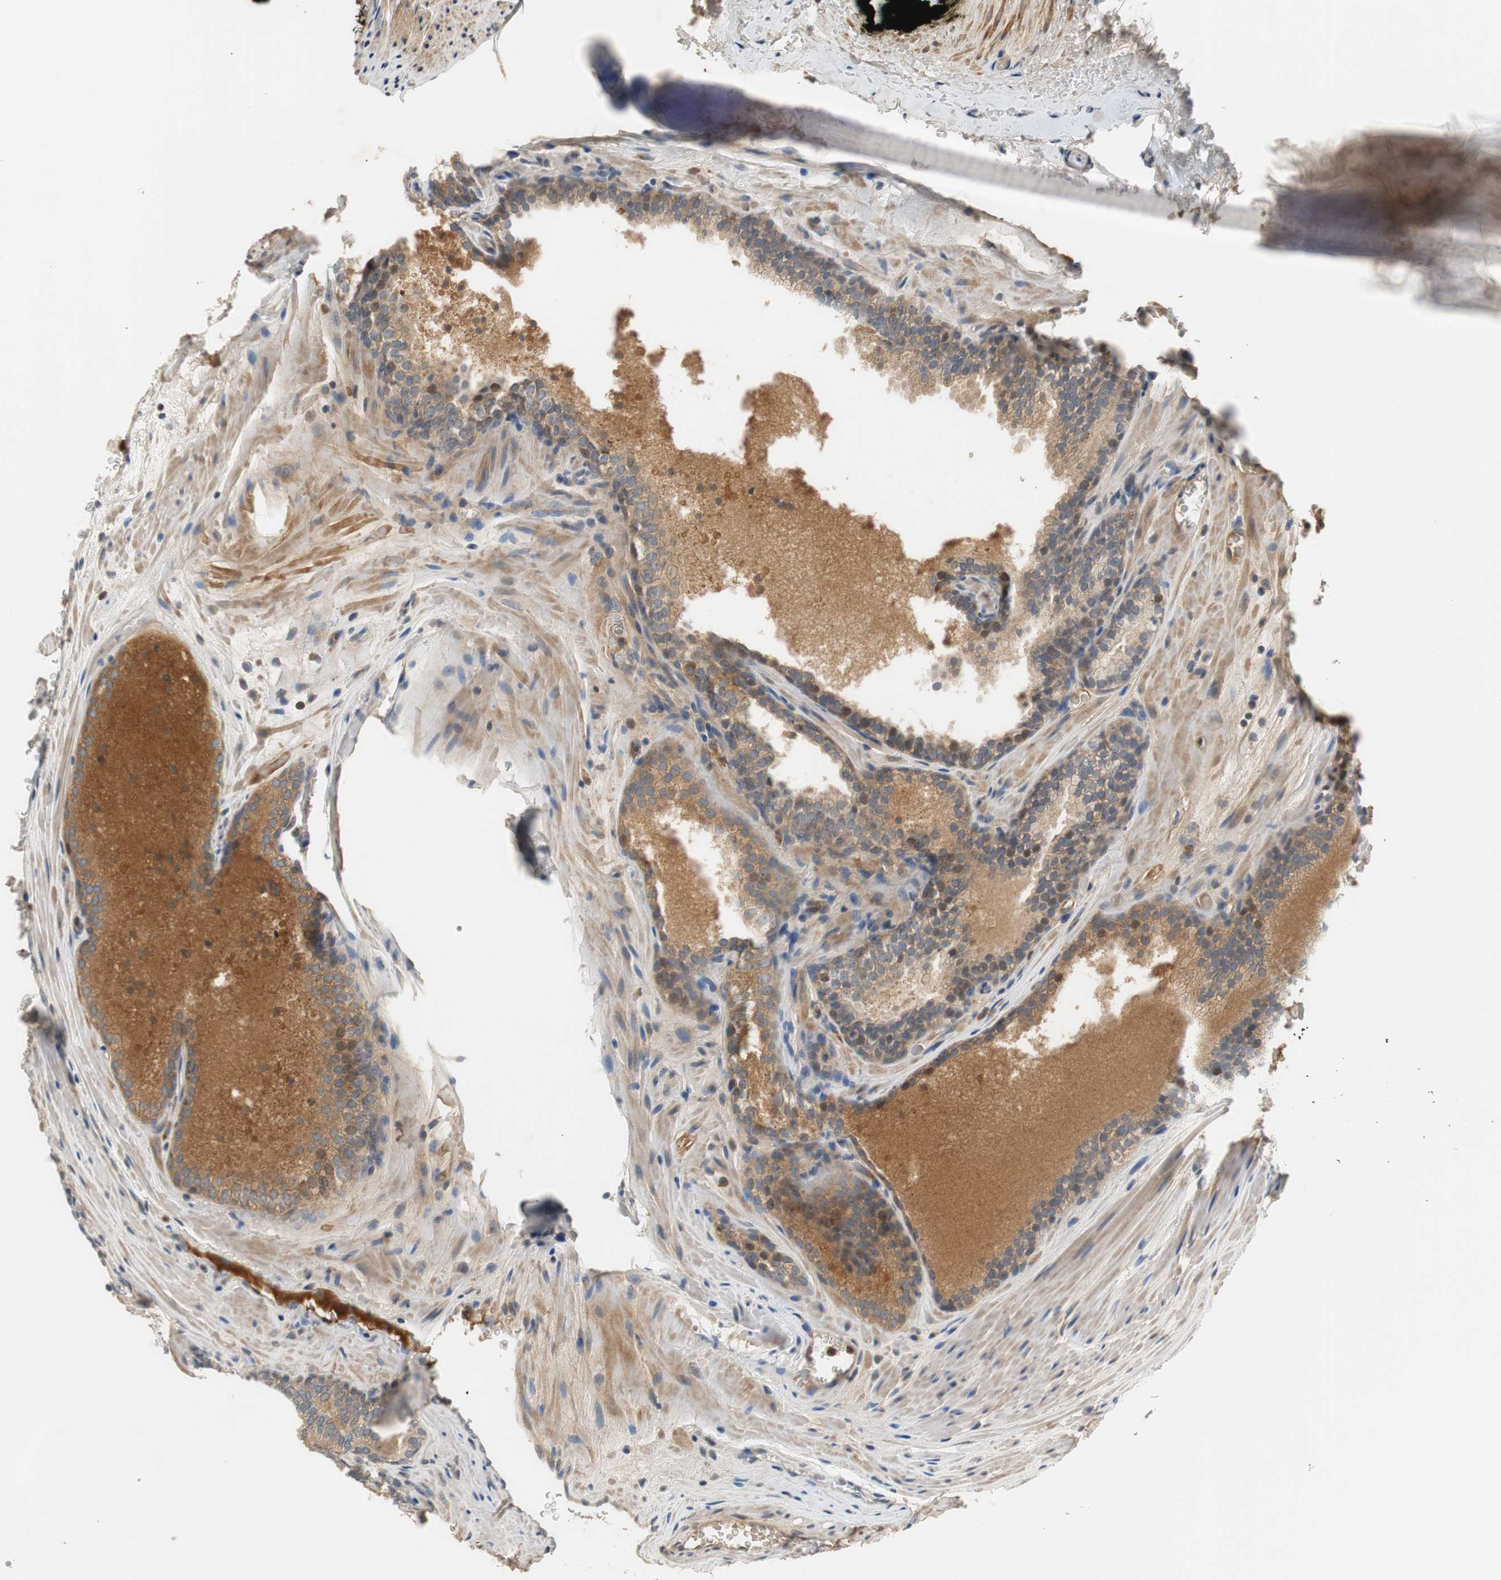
{"staining": {"intensity": "weak", "quantity": ">75%", "location": "cytoplasmic/membranous"}, "tissue": "prostate cancer", "cell_type": "Tumor cells", "image_type": "cancer", "snomed": [{"axis": "morphology", "description": "Adenocarcinoma, Low grade"}, {"axis": "topography", "description": "Prostate"}], "caption": "Tumor cells demonstrate low levels of weak cytoplasmic/membranous expression in approximately >75% of cells in prostate cancer (low-grade adenocarcinoma).", "gene": "C4A", "patient": {"sex": "male", "age": 60}}